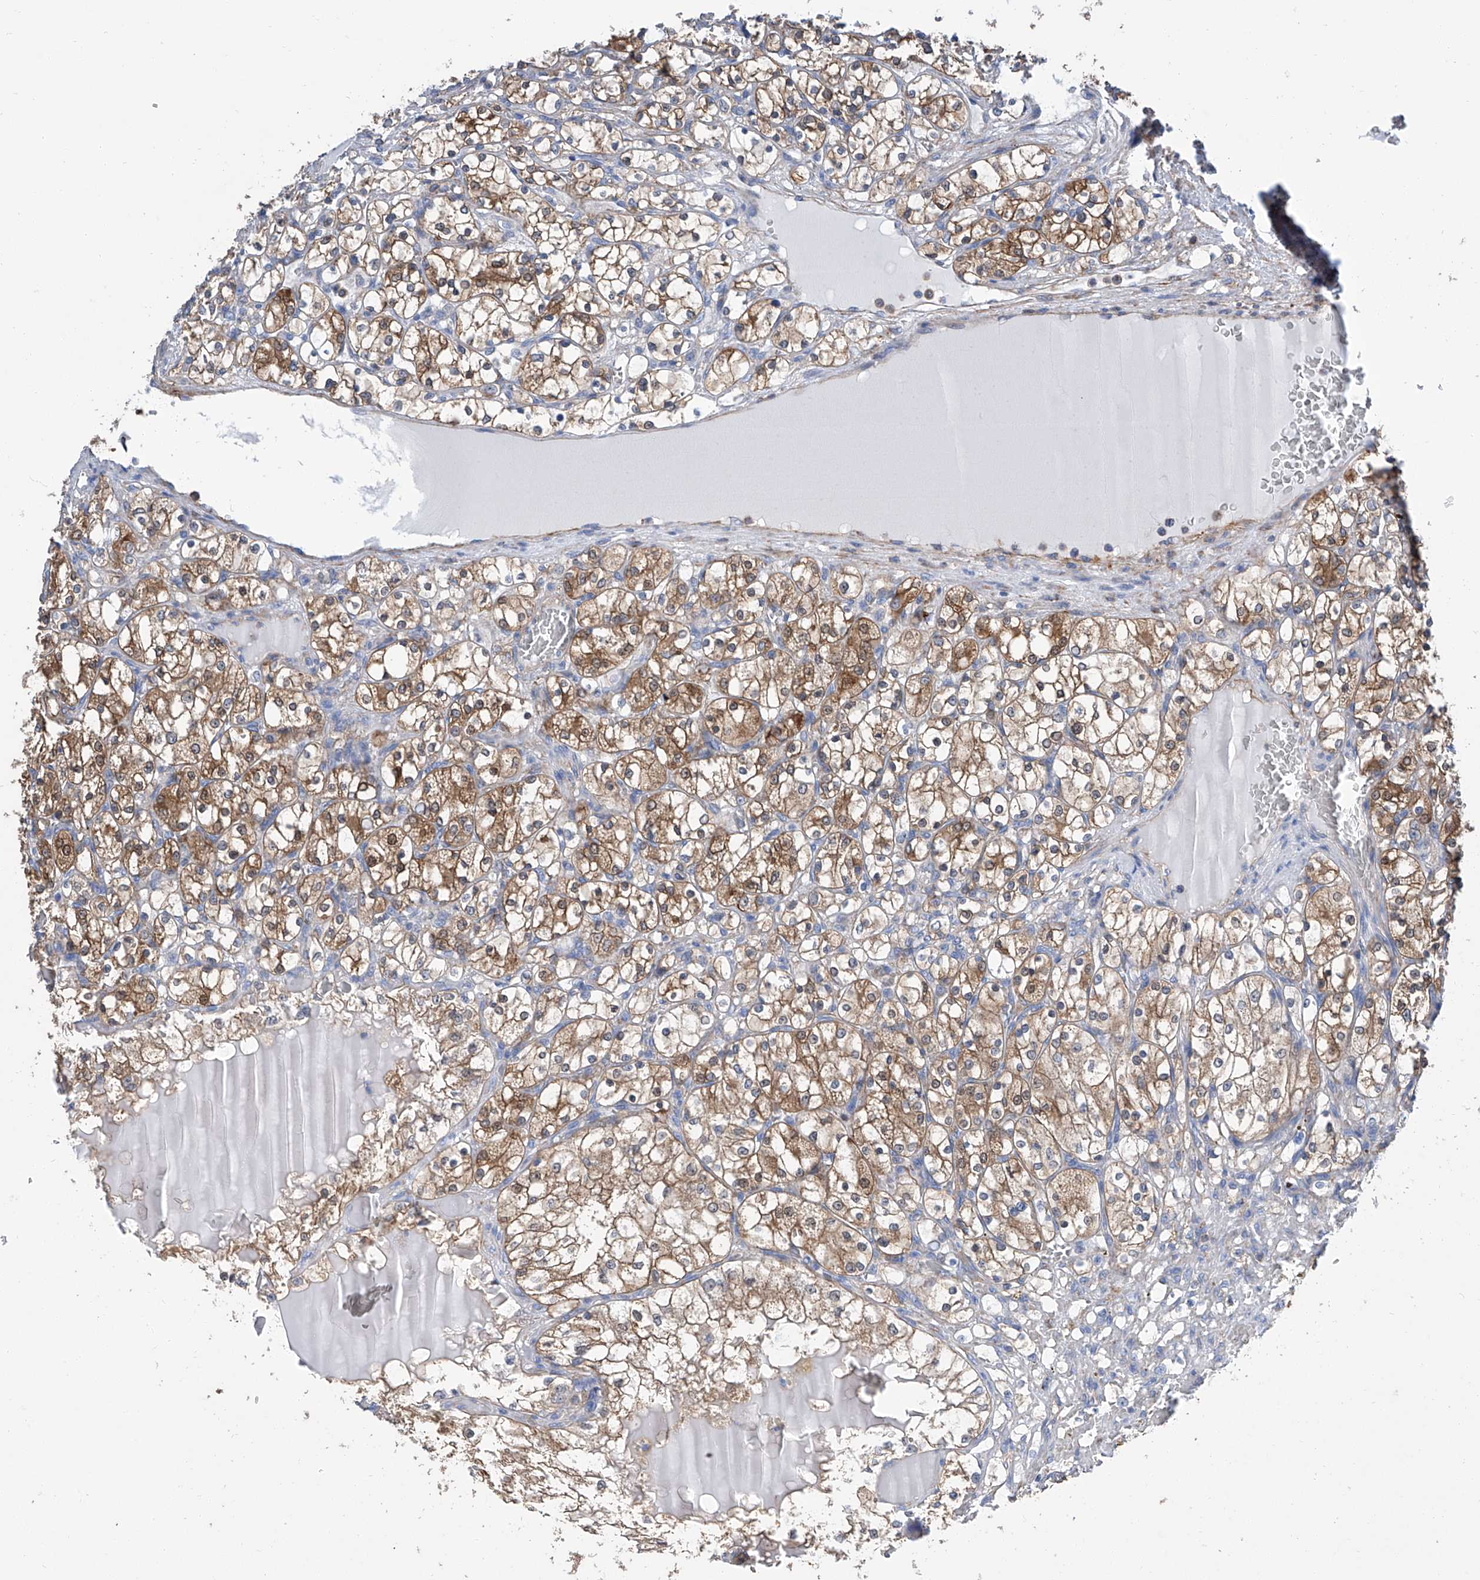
{"staining": {"intensity": "moderate", "quantity": ">75%", "location": "cytoplasmic/membranous"}, "tissue": "renal cancer", "cell_type": "Tumor cells", "image_type": "cancer", "snomed": [{"axis": "morphology", "description": "Adenocarcinoma, NOS"}, {"axis": "topography", "description": "Kidney"}], "caption": "The micrograph reveals immunohistochemical staining of renal adenocarcinoma. There is moderate cytoplasmic/membranous staining is seen in about >75% of tumor cells.", "gene": "GPT", "patient": {"sex": "female", "age": 69}}